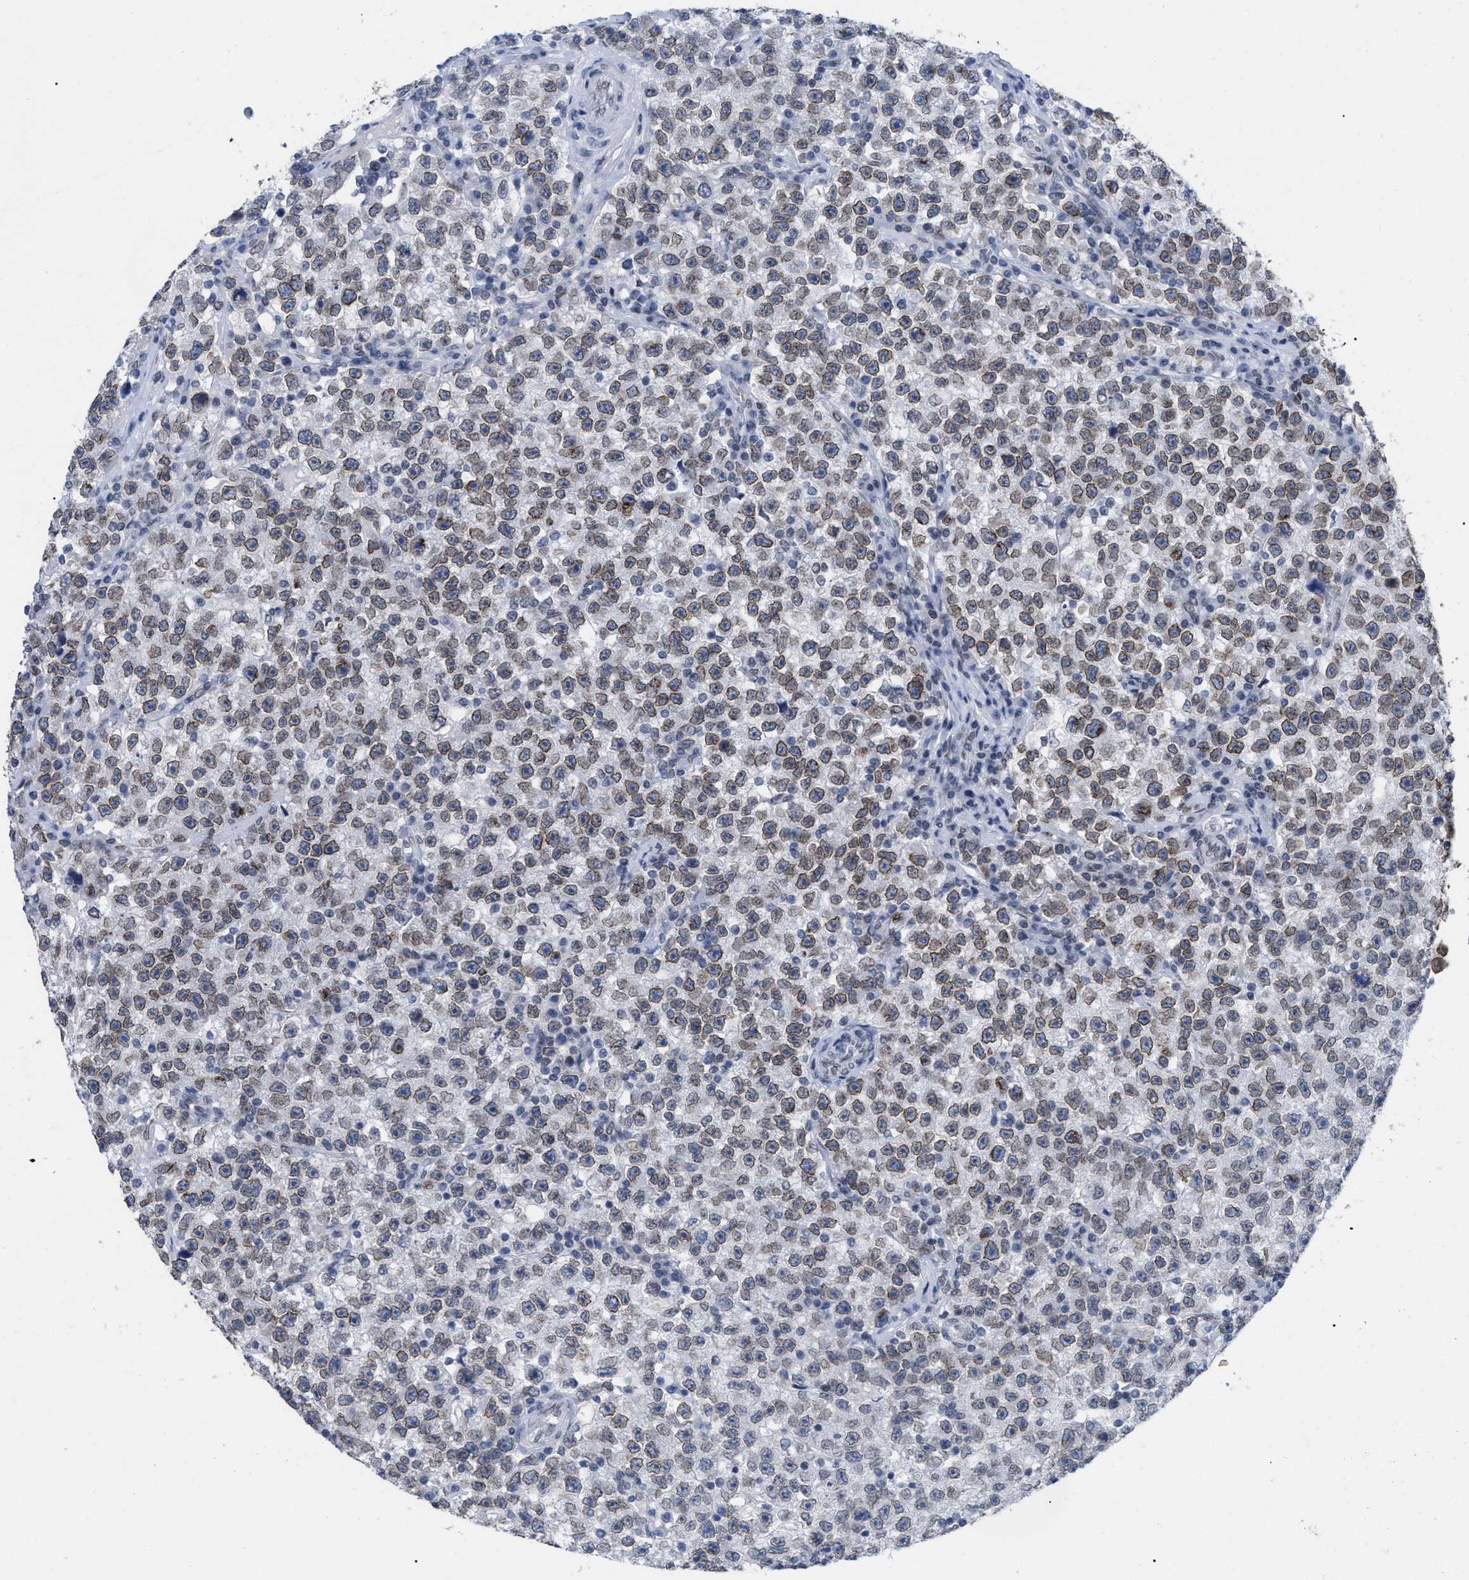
{"staining": {"intensity": "moderate", "quantity": "25%-75%", "location": "cytoplasmic/membranous,nuclear"}, "tissue": "testis cancer", "cell_type": "Tumor cells", "image_type": "cancer", "snomed": [{"axis": "morphology", "description": "Seminoma, NOS"}, {"axis": "topography", "description": "Testis"}], "caption": "A brown stain shows moderate cytoplasmic/membranous and nuclear expression of a protein in human testis seminoma tumor cells.", "gene": "TPR", "patient": {"sex": "male", "age": 22}}